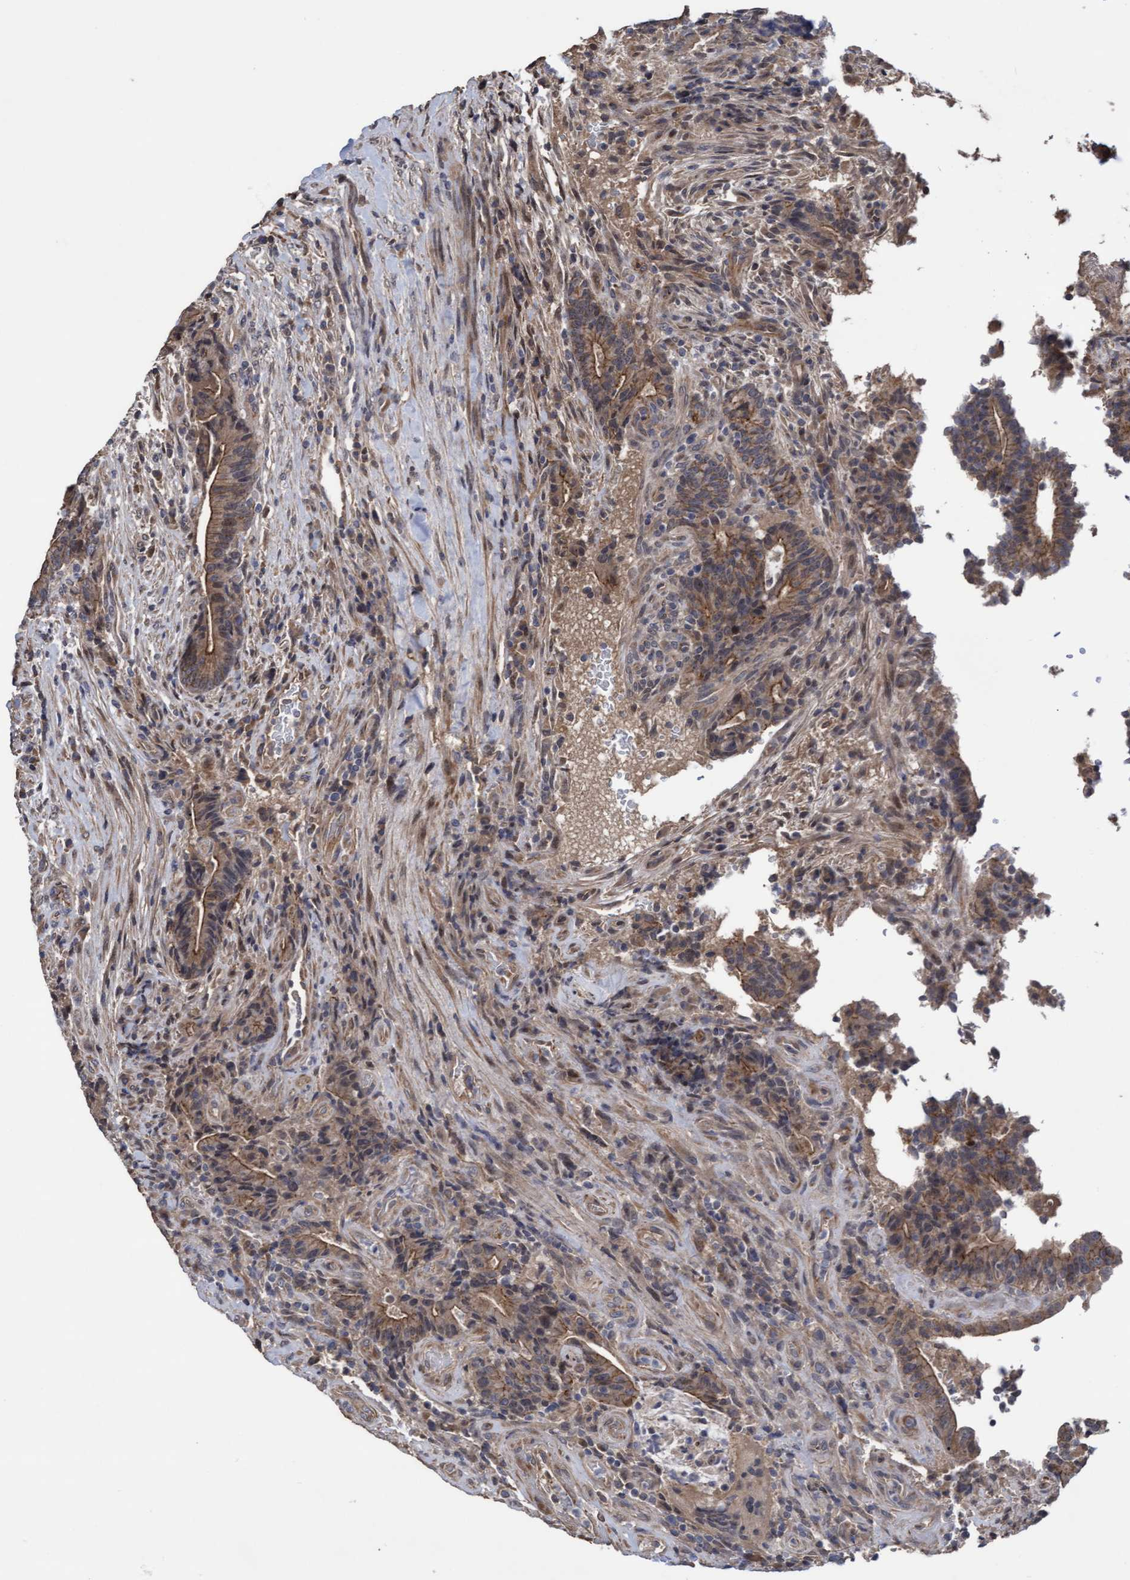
{"staining": {"intensity": "moderate", "quantity": ">75%", "location": "cytoplasmic/membranous"}, "tissue": "colorectal cancer", "cell_type": "Tumor cells", "image_type": "cancer", "snomed": [{"axis": "morphology", "description": "Normal tissue, NOS"}, {"axis": "morphology", "description": "Adenocarcinoma, NOS"}, {"axis": "topography", "description": "Colon"}], "caption": "This image shows immunohistochemistry (IHC) staining of adenocarcinoma (colorectal), with medium moderate cytoplasmic/membranous positivity in approximately >75% of tumor cells.", "gene": "COBL", "patient": {"sex": "female", "age": 75}}